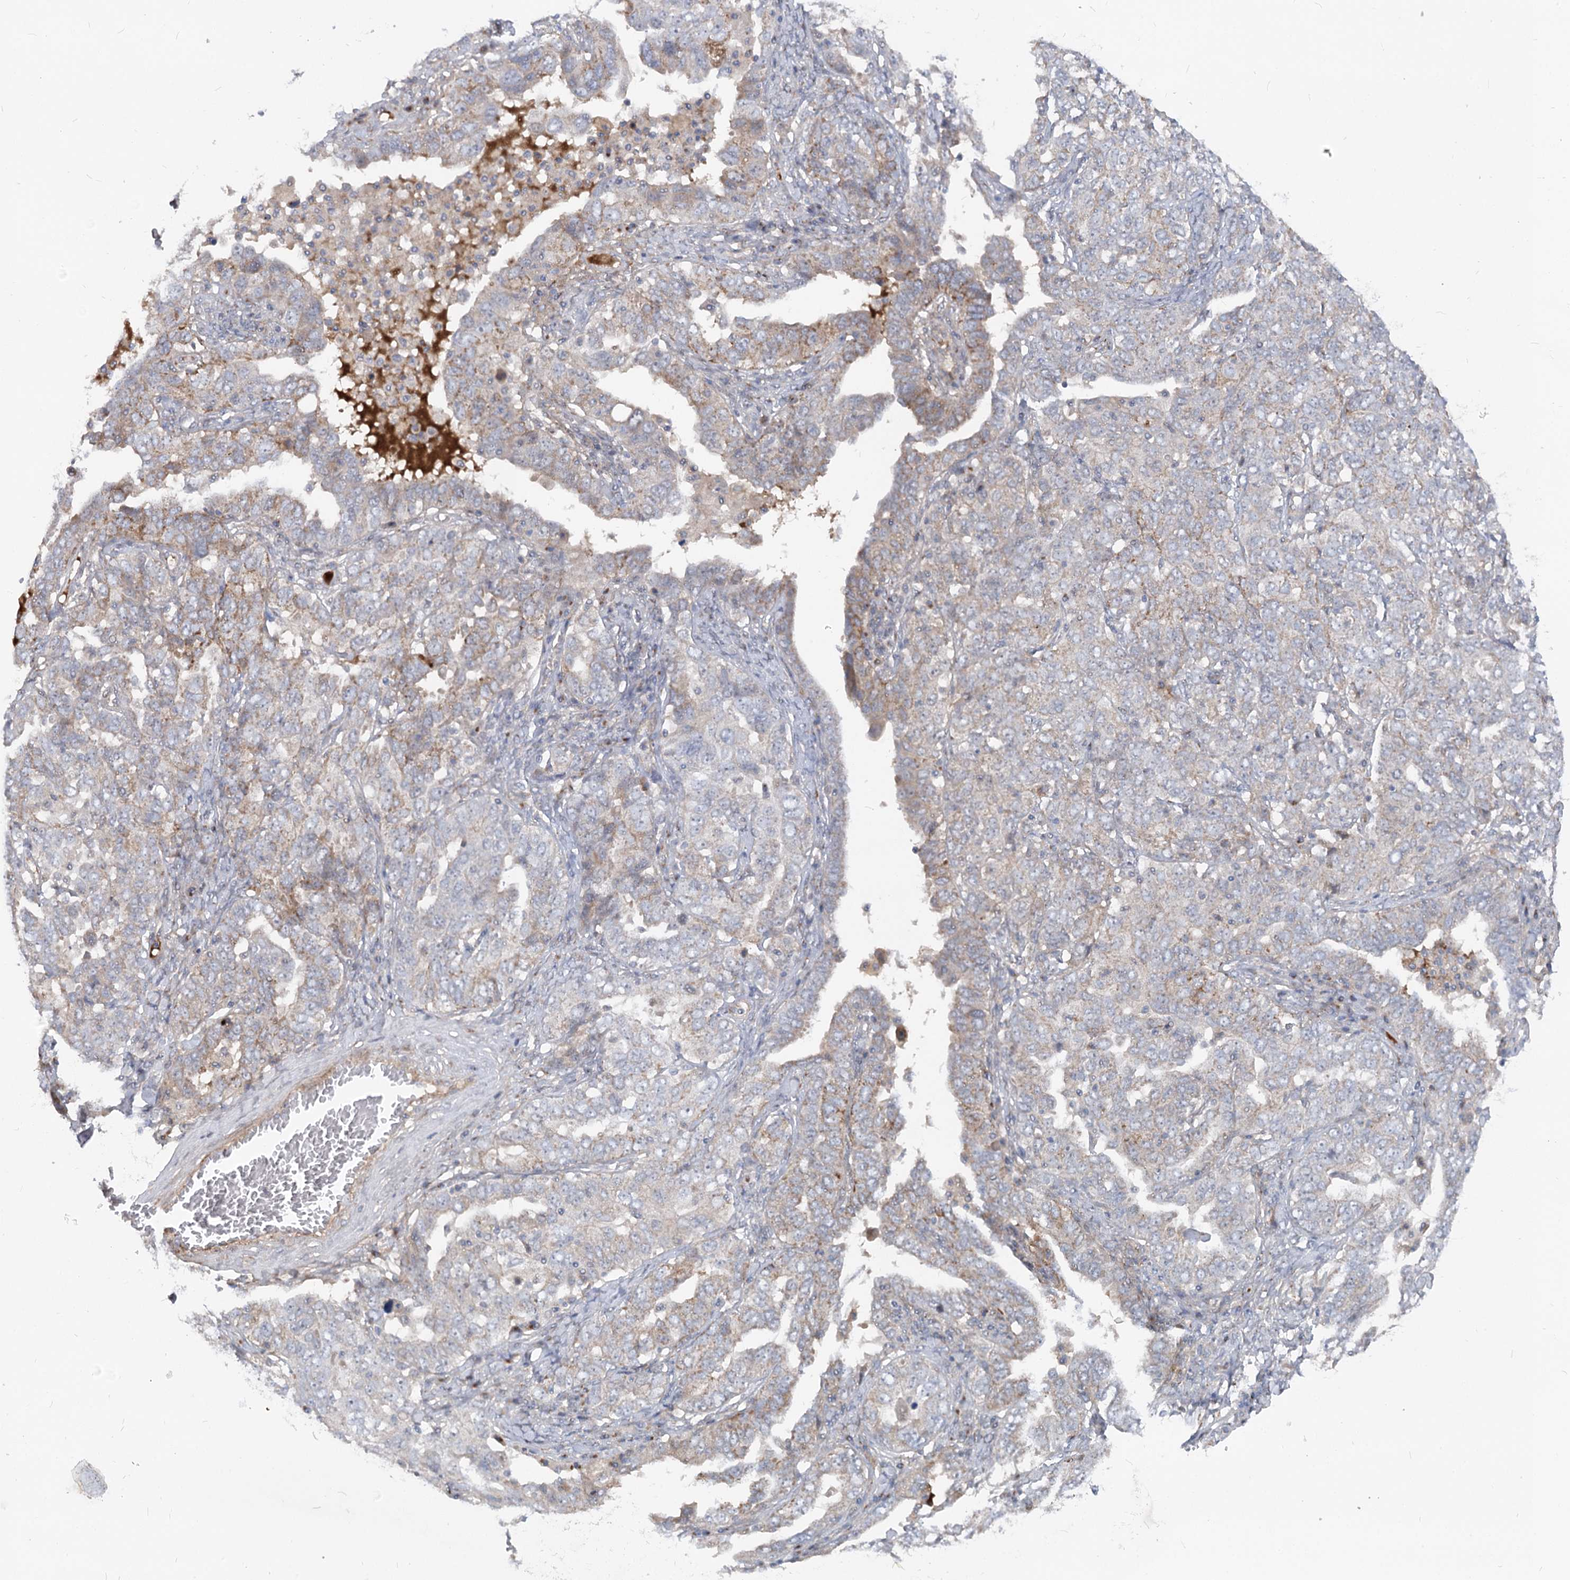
{"staining": {"intensity": "weak", "quantity": "<25%", "location": "cytoplasmic/membranous"}, "tissue": "ovarian cancer", "cell_type": "Tumor cells", "image_type": "cancer", "snomed": [{"axis": "morphology", "description": "Carcinoma, endometroid"}, {"axis": "topography", "description": "Ovary"}], "caption": "Immunohistochemistry histopathology image of ovarian cancer stained for a protein (brown), which demonstrates no positivity in tumor cells.", "gene": "FGF19", "patient": {"sex": "female", "age": 62}}